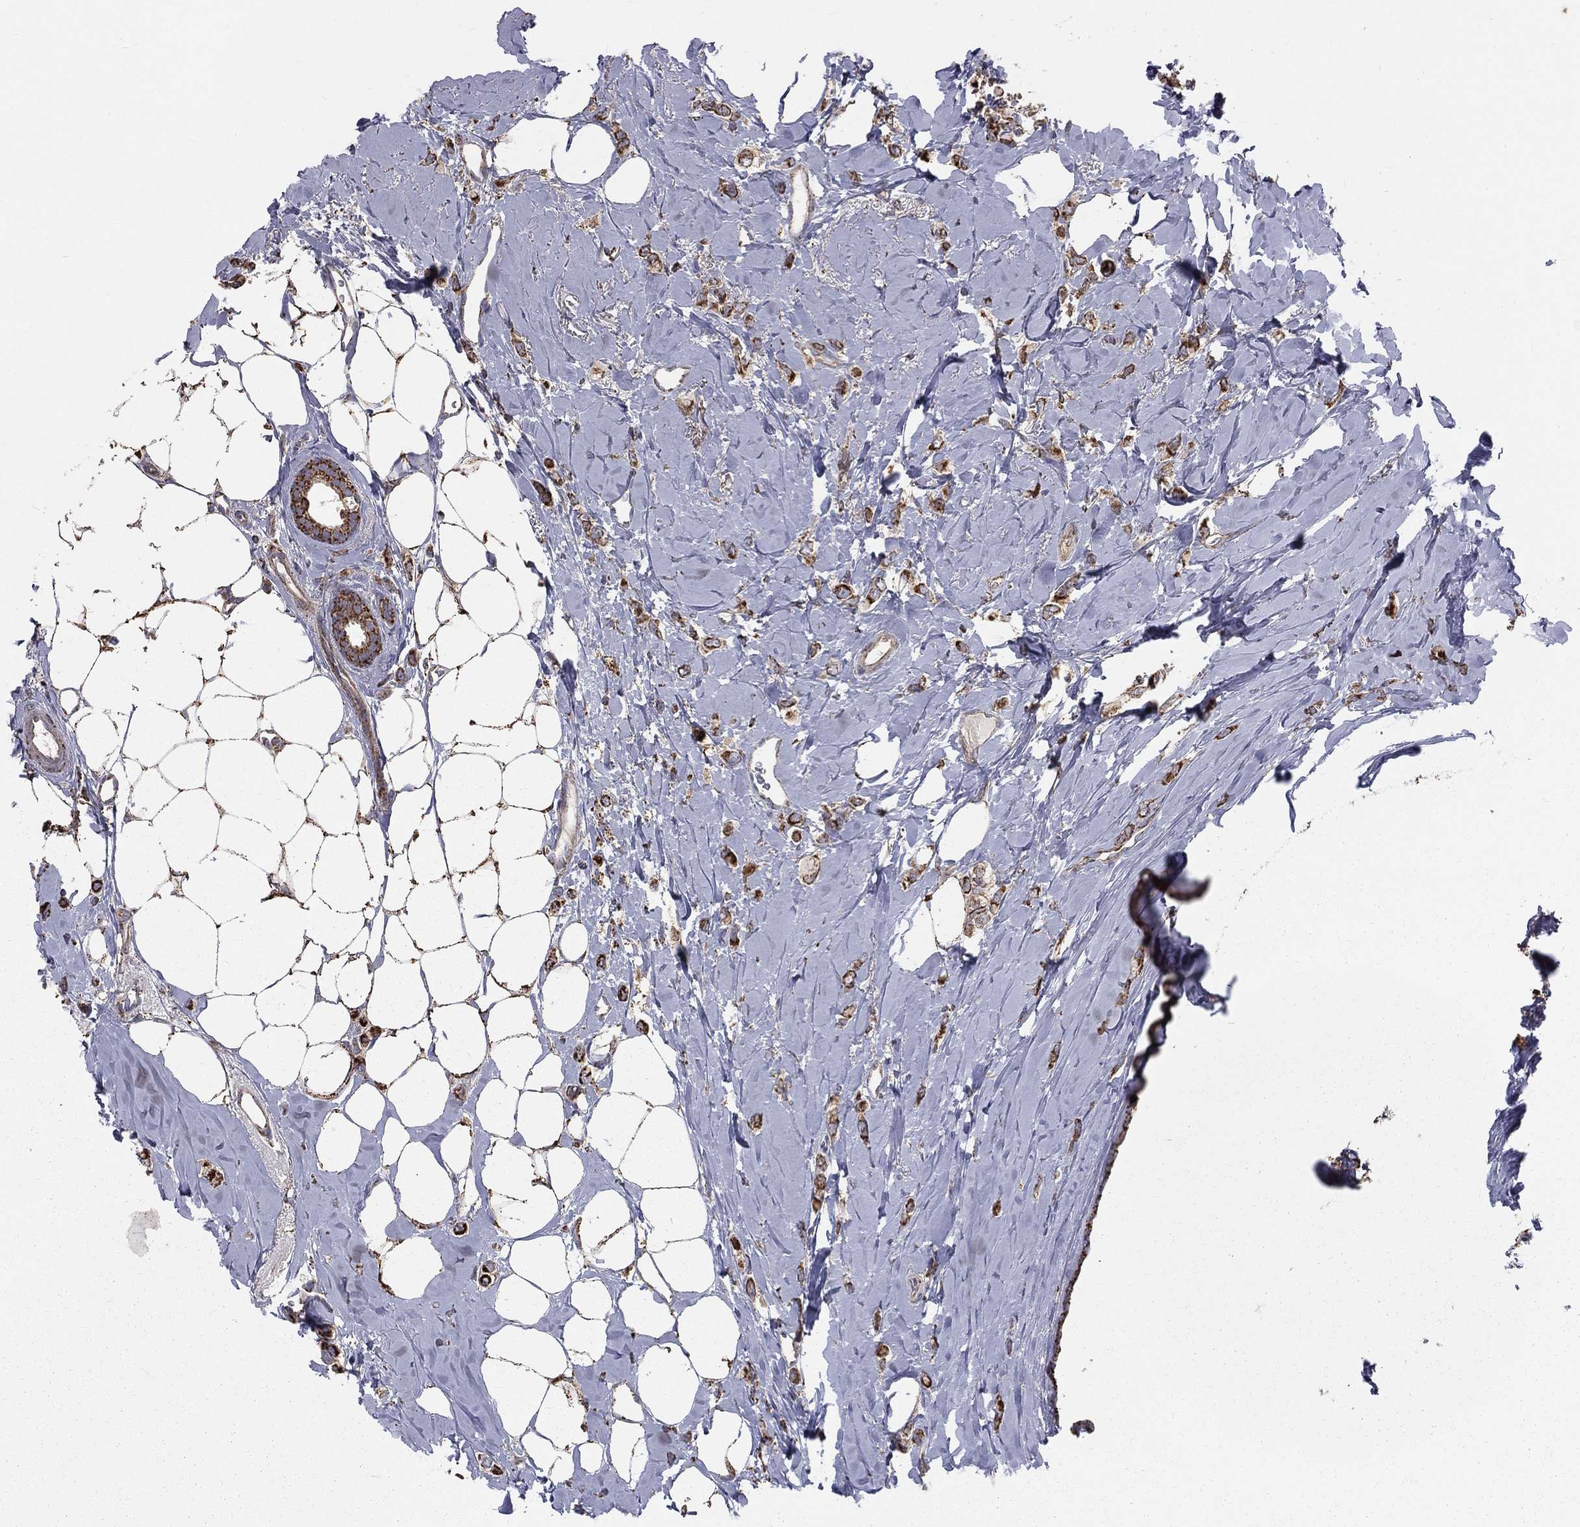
{"staining": {"intensity": "strong", "quantity": ">75%", "location": "cytoplasmic/membranous"}, "tissue": "breast cancer", "cell_type": "Tumor cells", "image_type": "cancer", "snomed": [{"axis": "morphology", "description": "Lobular carcinoma"}, {"axis": "topography", "description": "Breast"}], "caption": "This photomicrograph shows immunohistochemistry staining of human breast cancer (lobular carcinoma), with high strong cytoplasmic/membranous positivity in about >75% of tumor cells.", "gene": "HADH", "patient": {"sex": "female", "age": 66}}